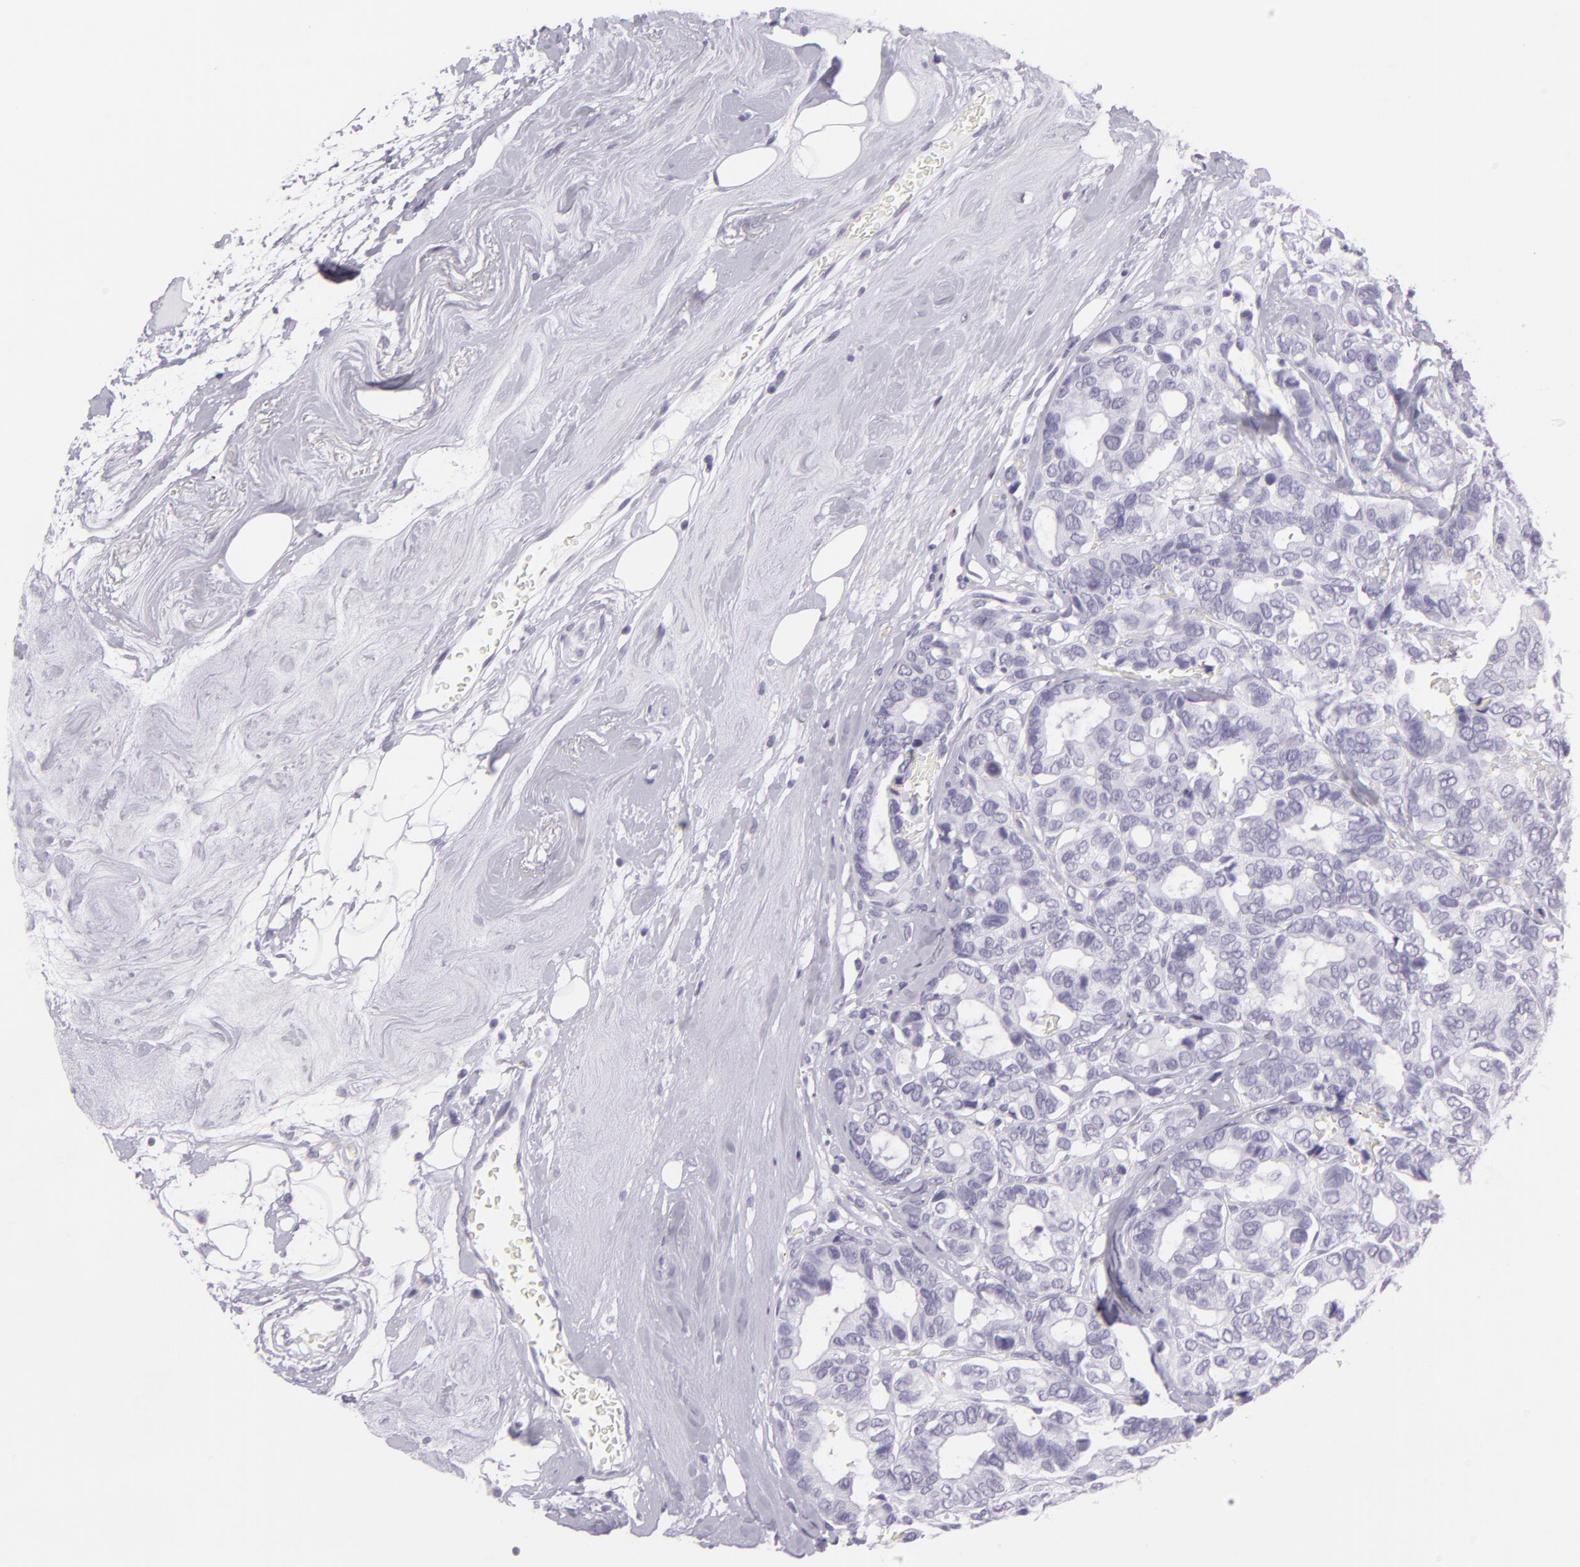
{"staining": {"intensity": "negative", "quantity": "none", "location": "none"}, "tissue": "breast cancer", "cell_type": "Tumor cells", "image_type": "cancer", "snomed": [{"axis": "morphology", "description": "Duct carcinoma"}, {"axis": "topography", "description": "Breast"}], "caption": "IHC image of intraductal carcinoma (breast) stained for a protein (brown), which exhibits no expression in tumor cells.", "gene": "MUC6", "patient": {"sex": "female", "age": 69}}